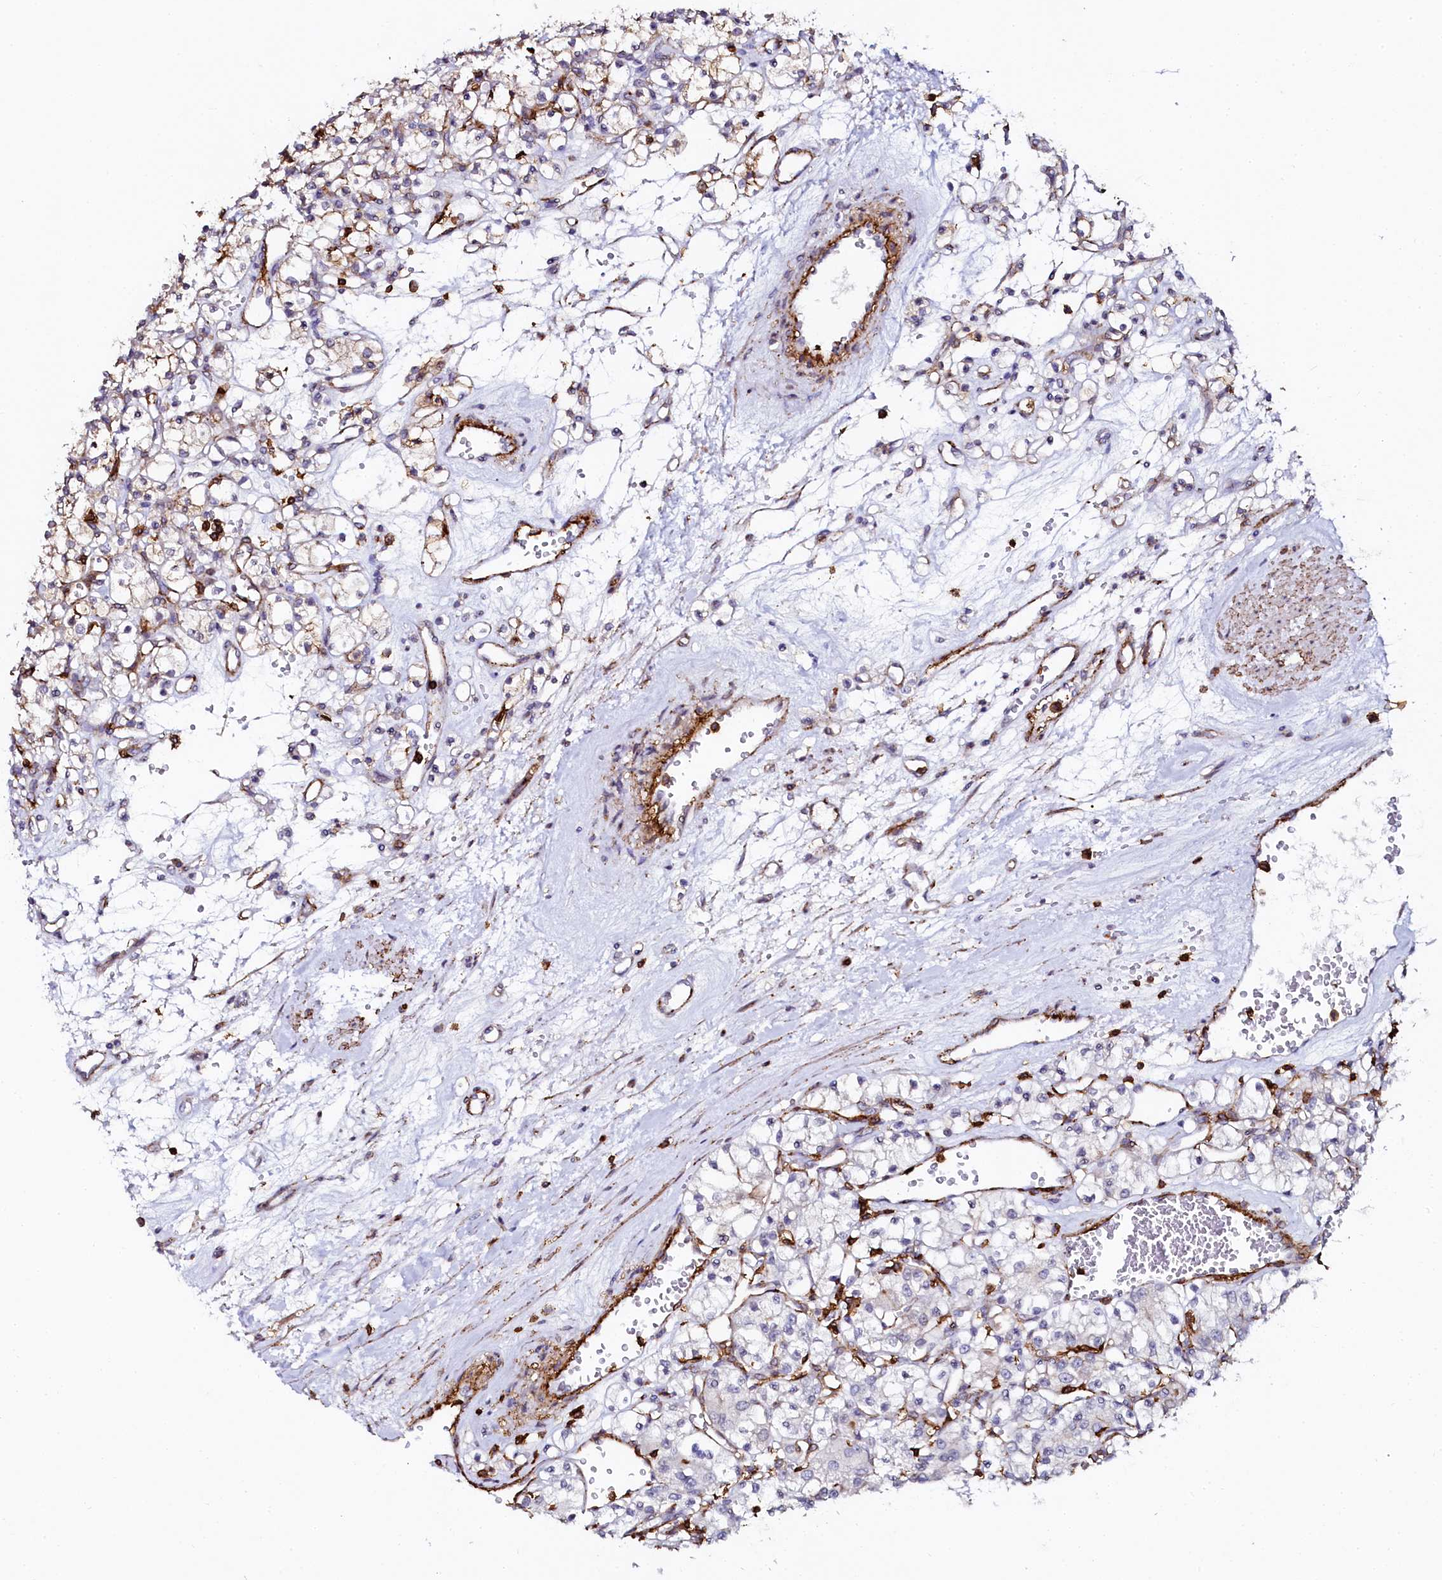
{"staining": {"intensity": "negative", "quantity": "none", "location": "none"}, "tissue": "renal cancer", "cell_type": "Tumor cells", "image_type": "cancer", "snomed": [{"axis": "morphology", "description": "Adenocarcinoma, NOS"}, {"axis": "topography", "description": "Kidney"}], "caption": "IHC micrograph of renal cancer (adenocarcinoma) stained for a protein (brown), which reveals no expression in tumor cells.", "gene": "AAAS", "patient": {"sex": "female", "age": 59}}